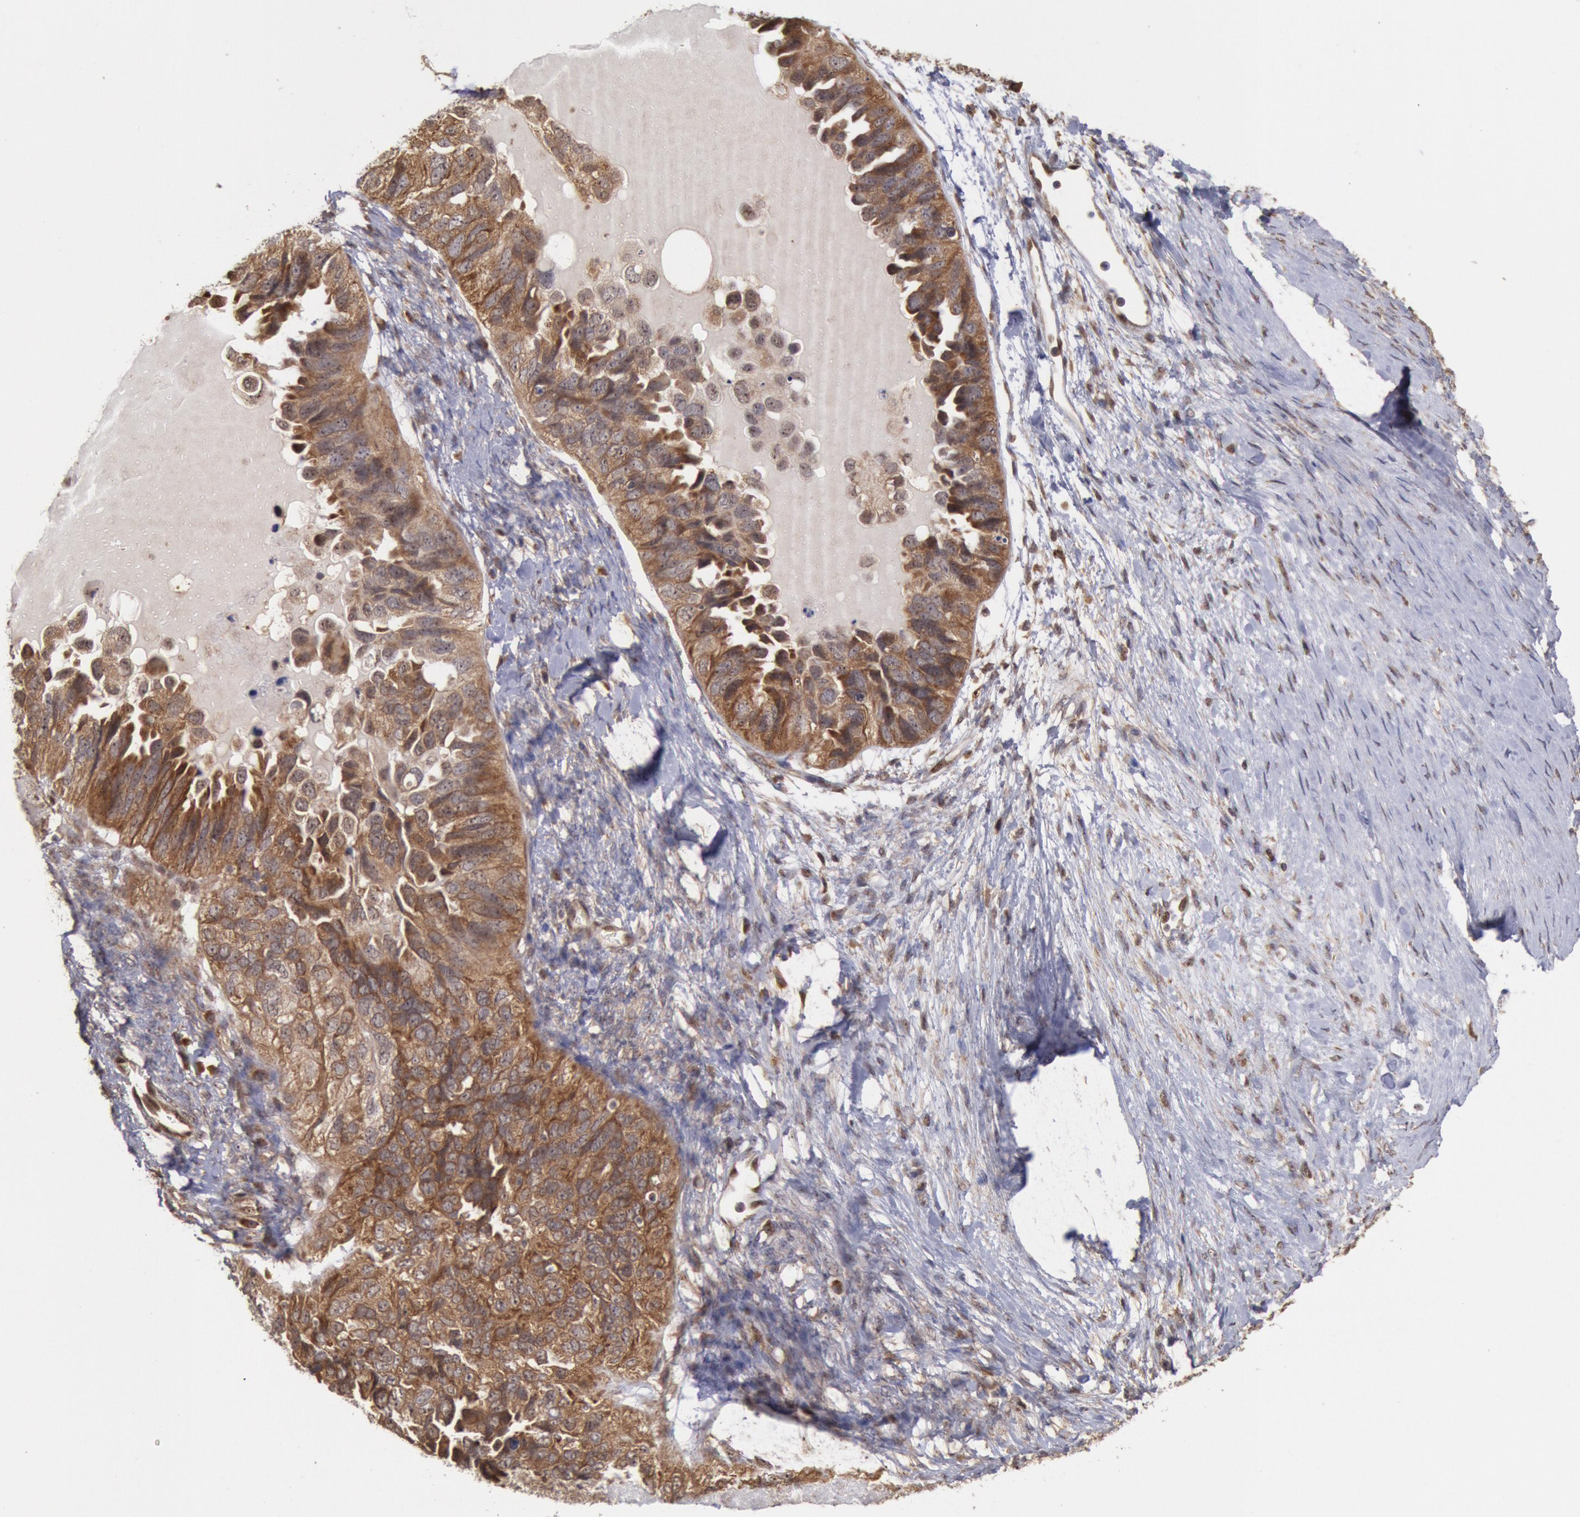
{"staining": {"intensity": "moderate", "quantity": ">75%", "location": "cytoplasmic/membranous"}, "tissue": "ovarian cancer", "cell_type": "Tumor cells", "image_type": "cancer", "snomed": [{"axis": "morphology", "description": "Cystadenocarcinoma, serous, NOS"}, {"axis": "topography", "description": "Ovary"}], "caption": "About >75% of tumor cells in ovarian serous cystadenocarcinoma exhibit moderate cytoplasmic/membranous protein expression as visualized by brown immunohistochemical staining.", "gene": "STX17", "patient": {"sex": "female", "age": 82}}